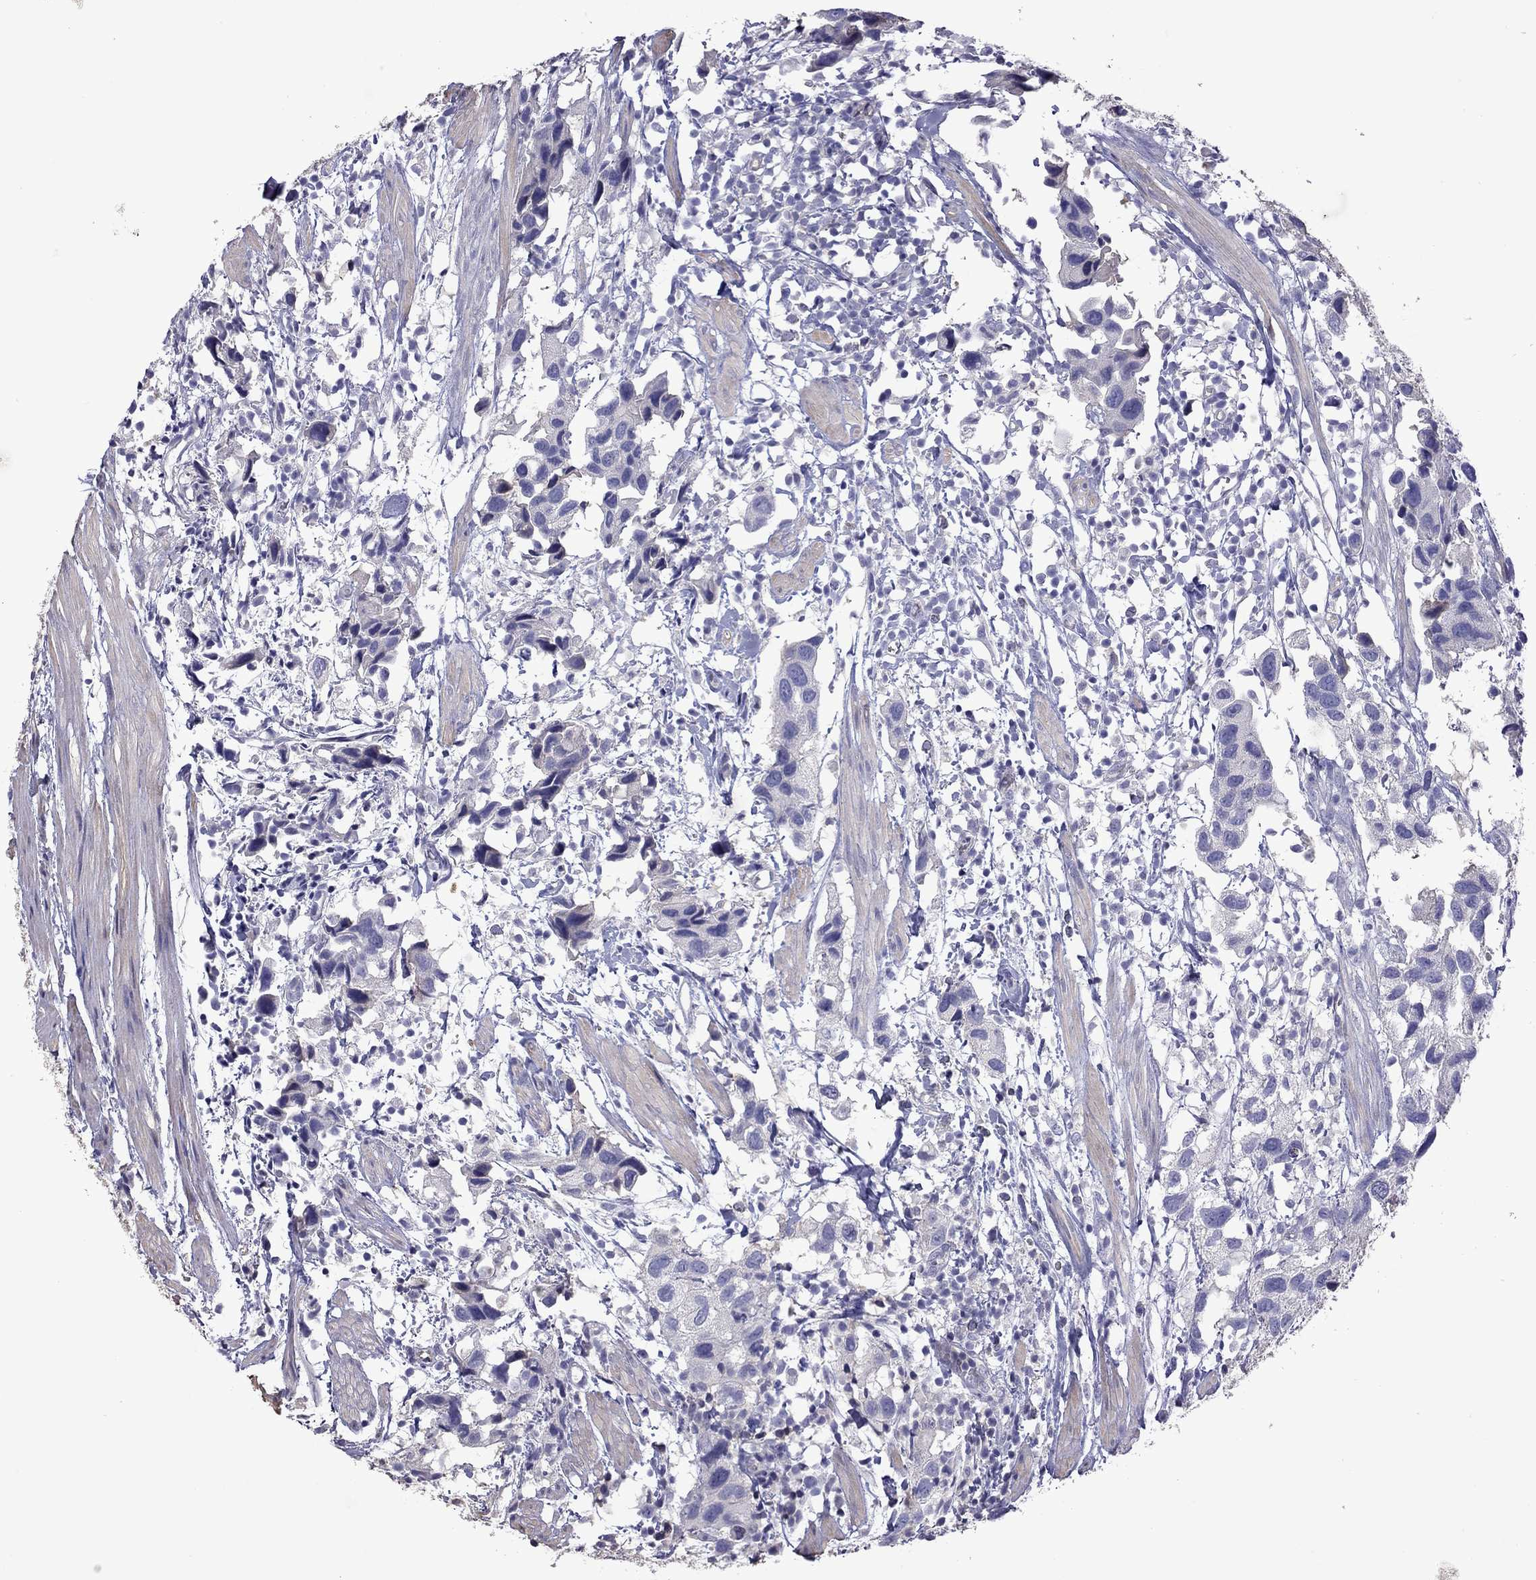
{"staining": {"intensity": "negative", "quantity": "none", "location": "none"}, "tissue": "urothelial cancer", "cell_type": "Tumor cells", "image_type": "cancer", "snomed": [{"axis": "morphology", "description": "Urothelial carcinoma, High grade"}, {"axis": "topography", "description": "Urinary bladder"}], "caption": "This is an IHC histopathology image of urothelial cancer. There is no staining in tumor cells.", "gene": "FEZ1", "patient": {"sex": "male", "age": 79}}